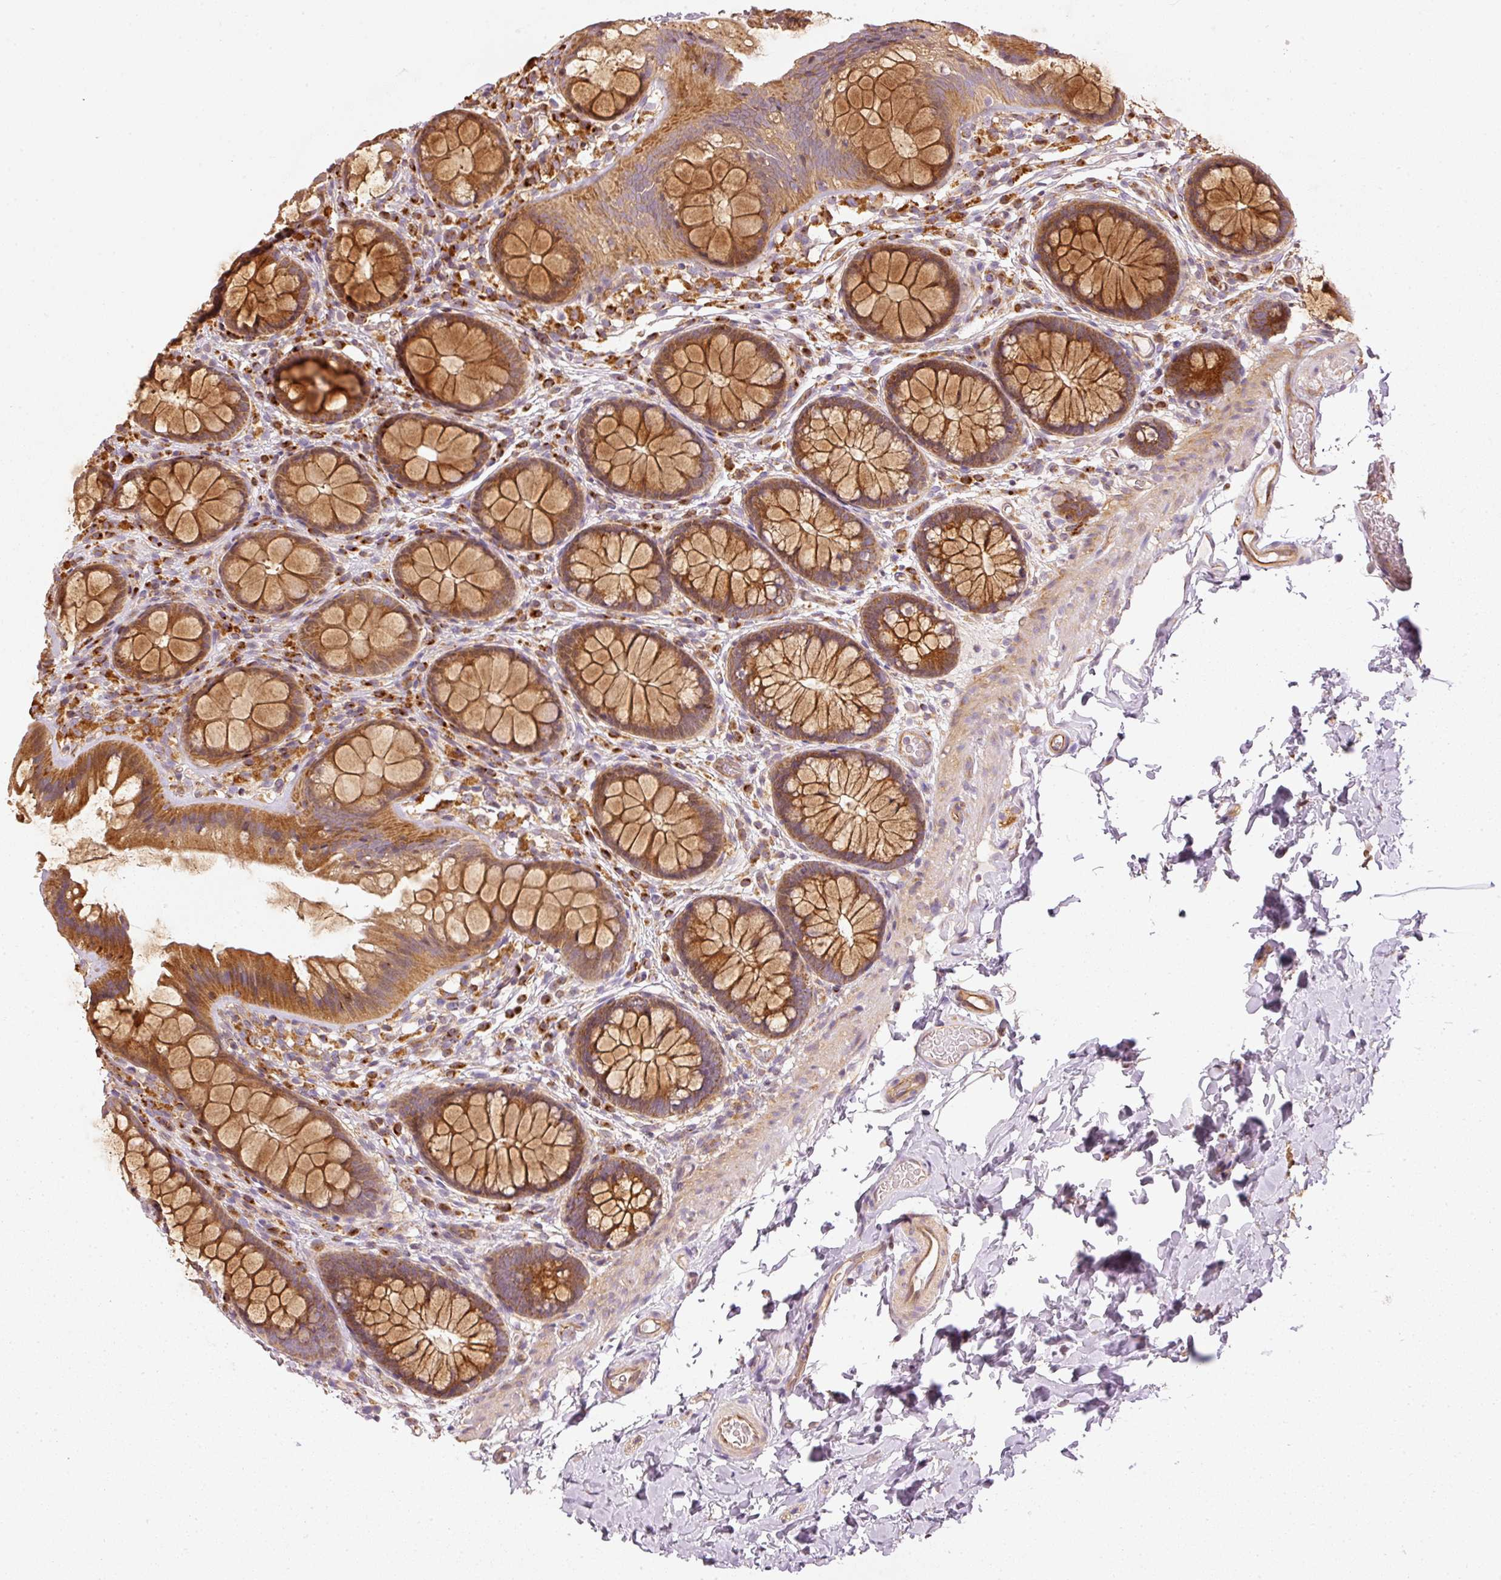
{"staining": {"intensity": "moderate", "quantity": ">75%", "location": "cytoplasmic/membranous"}, "tissue": "colon", "cell_type": "Endothelial cells", "image_type": "normal", "snomed": [{"axis": "morphology", "description": "Normal tissue, NOS"}, {"axis": "topography", "description": "Colon"}], "caption": "Immunohistochemical staining of benign colon shows moderate cytoplasmic/membranous protein positivity in approximately >75% of endothelial cells. Ihc stains the protein of interest in brown and the nuclei are stained blue.", "gene": "MTHFD1L", "patient": {"sex": "male", "age": 46}}